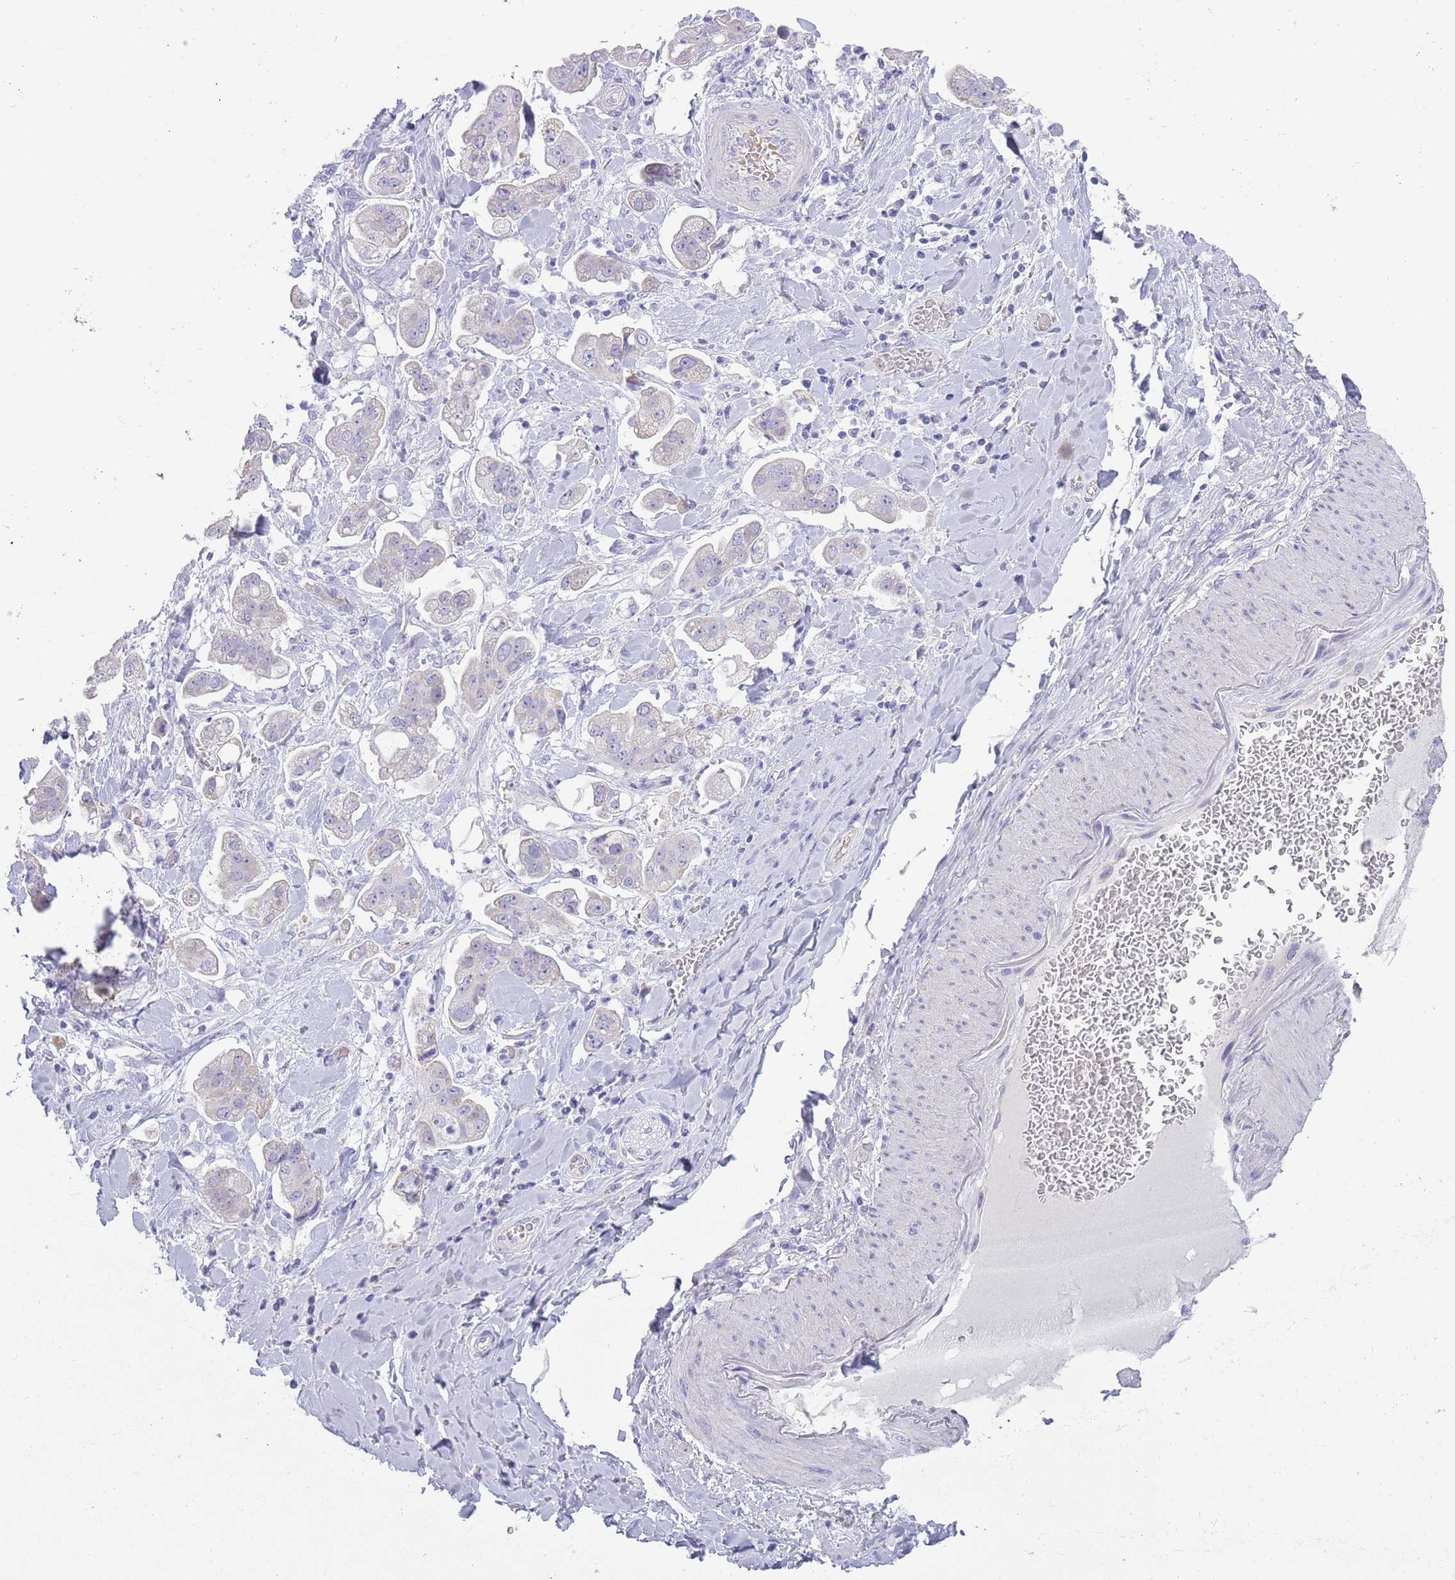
{"staining": {"intensity": "negative", "quantity": "none", "location": "none"}, "tissue": "stomach cancer", "cell_type": "Tumor cells", "image_type": "cancer", "snomed": [{"axis": "morphology", "description": "Adenocarcinoma, NOS"}, {"axis": "topography", "description": "Stomach"}], "caption": "Protein analysis of stomach adenocarcinoma displays no significant positivity in tumor cells.", "gene": "ACR", "patient": {"sex": "male", "age": 62}}